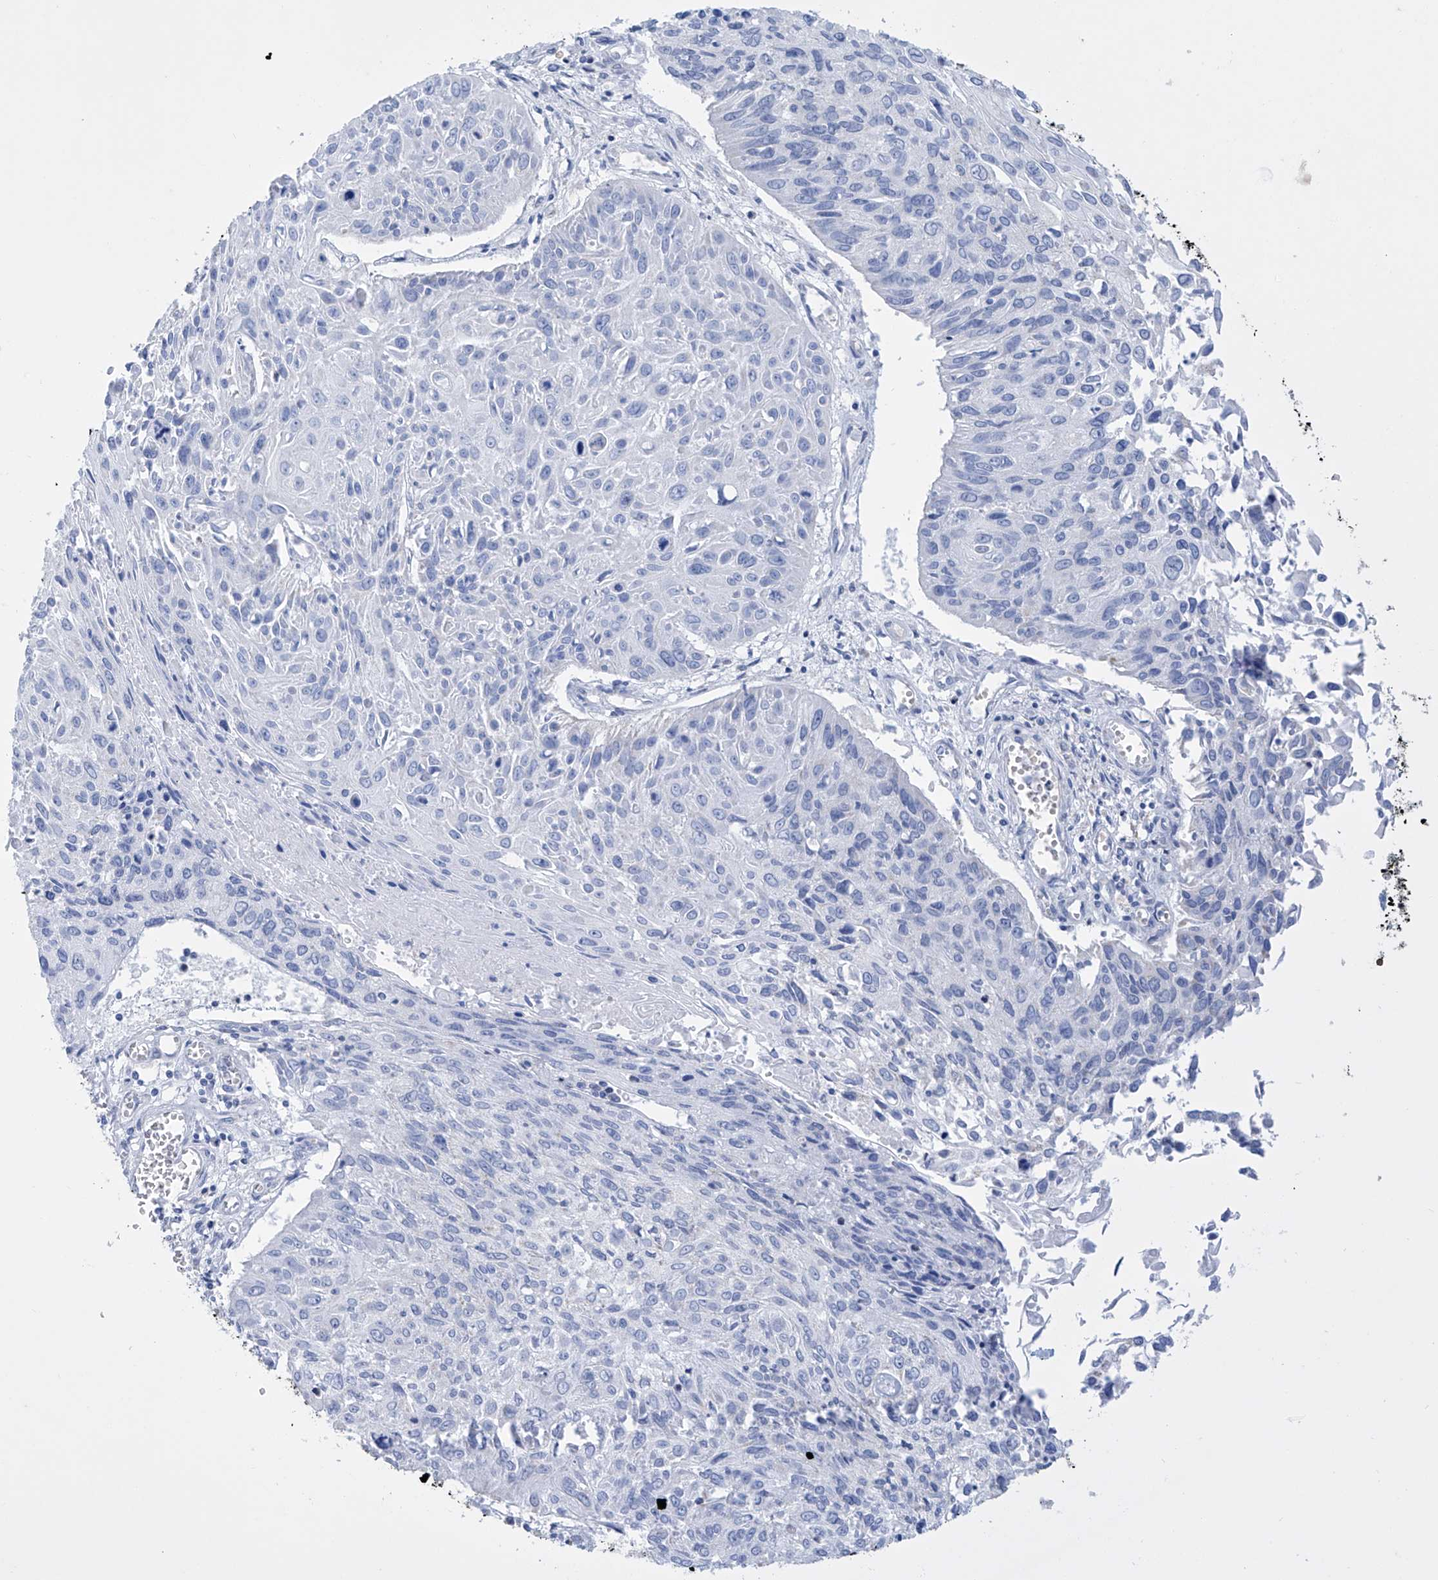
{"staining": {"intensity": "negative", "quantity": "none", "location": "none"}, "tissue": "cervical cancer", "cell_type": "Tumor cells", "image_type": "cancer", "snomed": [{"axis": "morphology", "description": "Squamous cell carcinoma, NOS"}, {"axis": "topography", "description": "Cervix"}], "caption": "Tumor cells are negative for protein expression in human cervical squamous cell carcinoma.", "gene": "ALDH6A1", "patient": {"sex": "female", "age": 51}}